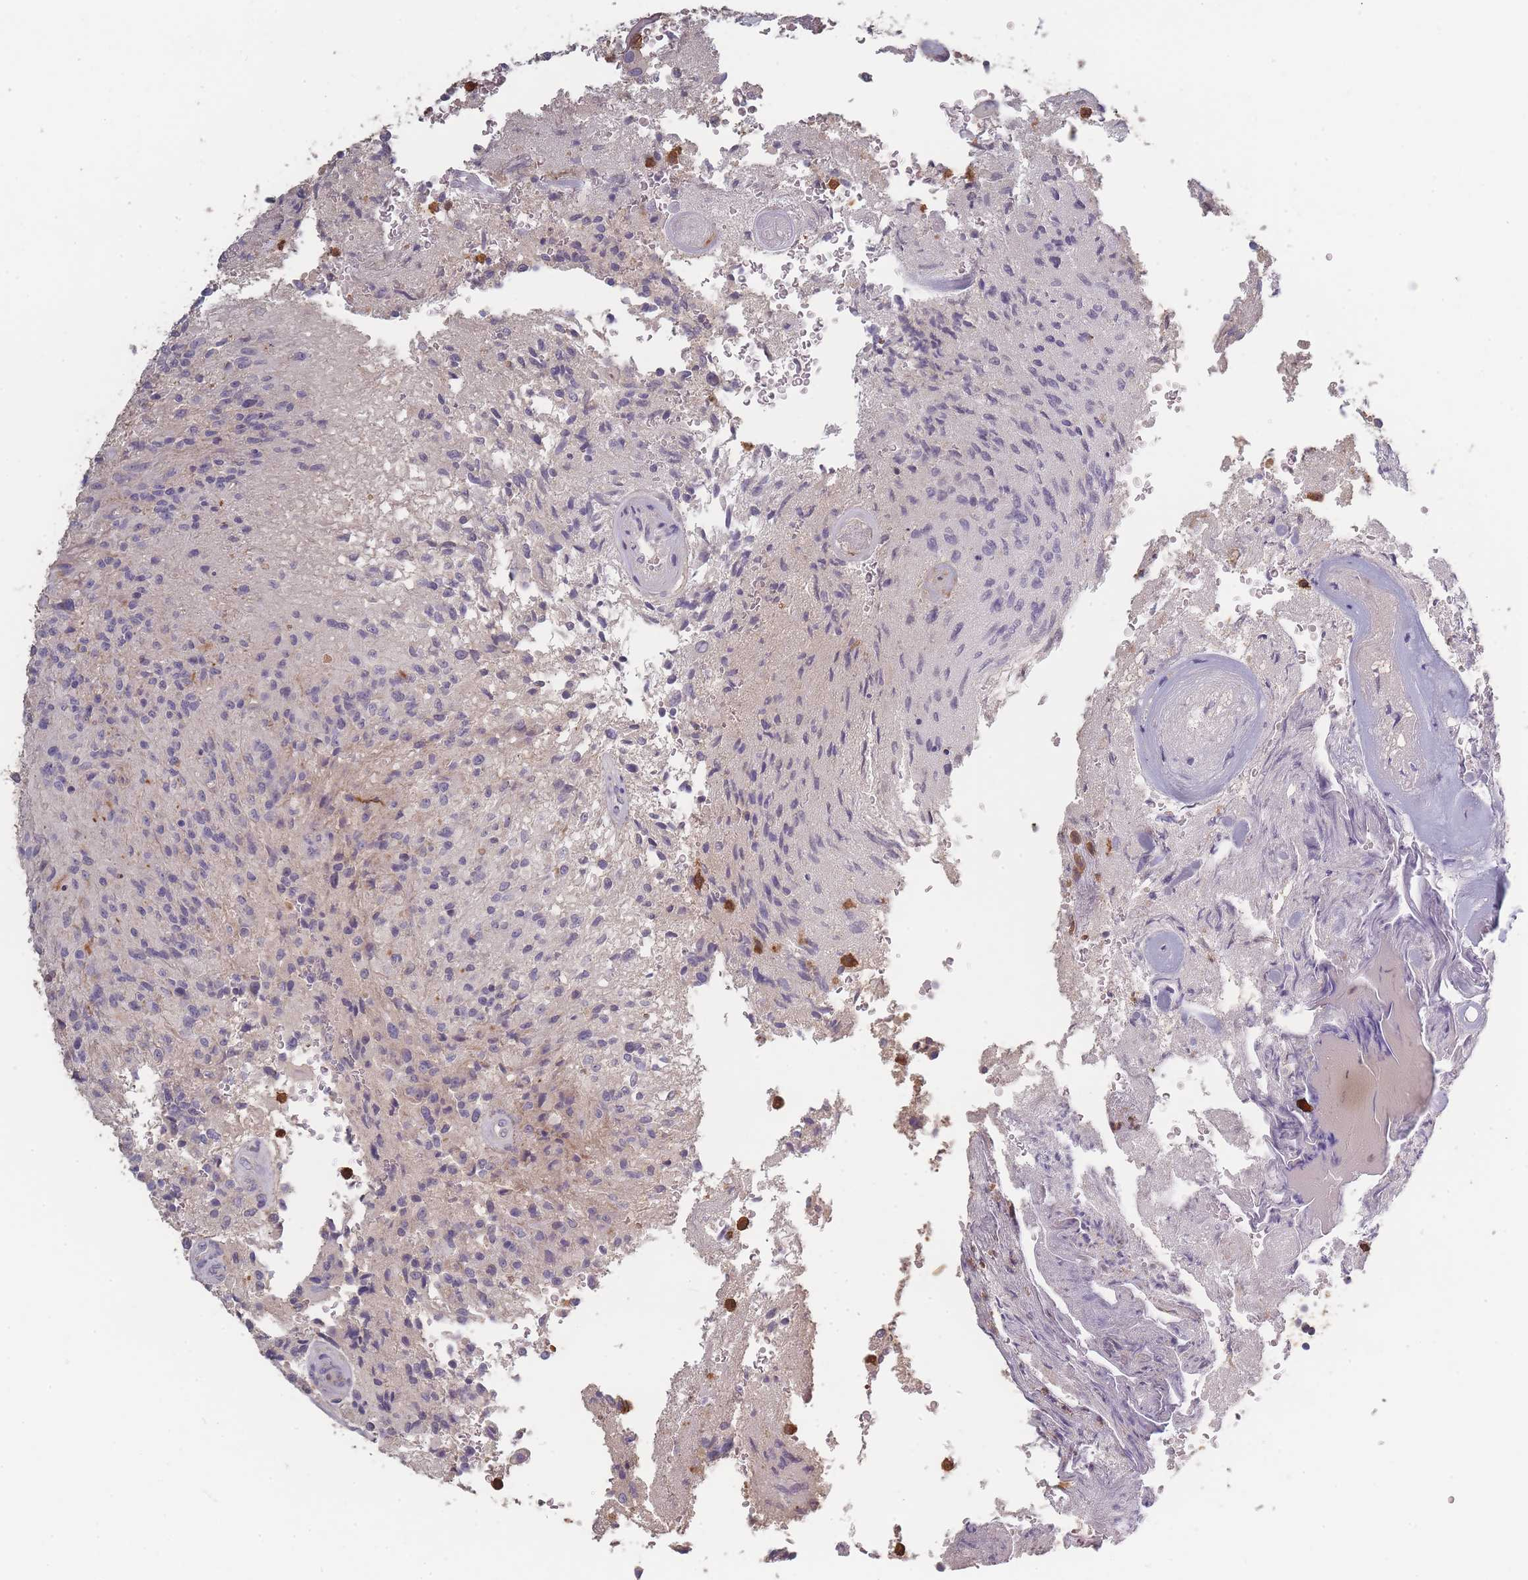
{"staining": {"intensity": "negative", "quantity": "none", "location": "none"}, "tissue": "glioma", "cell_type": "Tumor cells", "image_type": "cancer", "snomed": [{"axis": "morphology", "description": "Normal tissue, NOS"}, {"axis": "morphology", "description": "Glioma, malignant, High grade"}, {"axis": "topography", "description": "Cerebral cortex"}], "caption": "DAB (3,3'-diaminobenzidine) immunohistochemical staining of human high-grade glioma (malignant) demonstrates no significant positivity in tumor cells.", "gene": "BST1", "patient": {"sex": "male", "age": 56}}